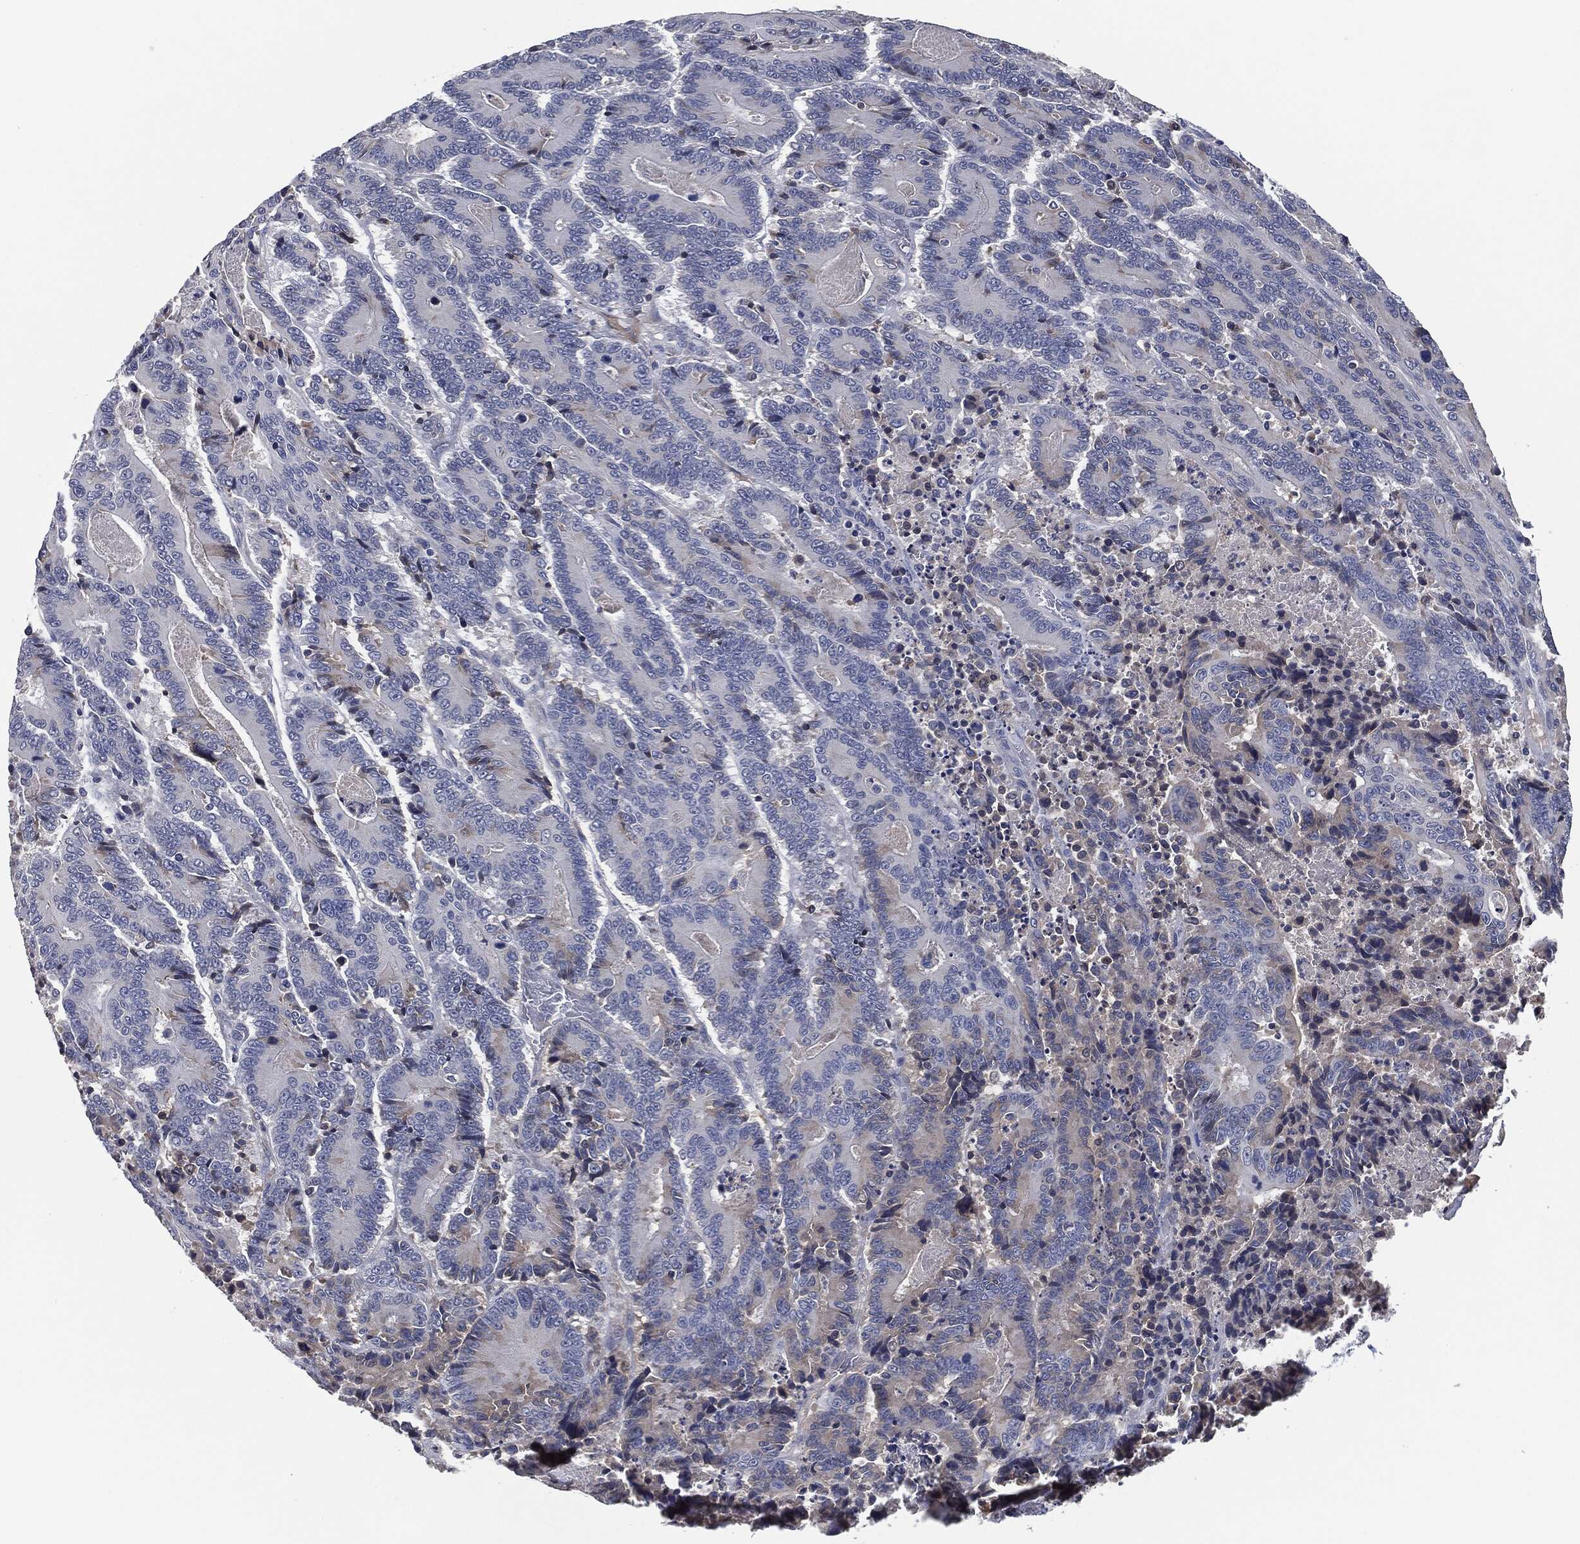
{"staining": {"intensity": "negative", "quantity": "none", "location": "none"}, "tissue": "colorectal cancer", "cell_type": "Tumor cells", "image_type": "cancer", "snomed": [{"axis": "morphology", "description": "Adenocarcinoma, NOS"}, {"axis": "topography", "description": "Colon"}], "caption": "This is an IHC micrograph of human adenocarcinoma (colorectal). There is no expression in tumor cells.", "gene": "IL2RG", "patient": {"sex": "male", "age": 83}}